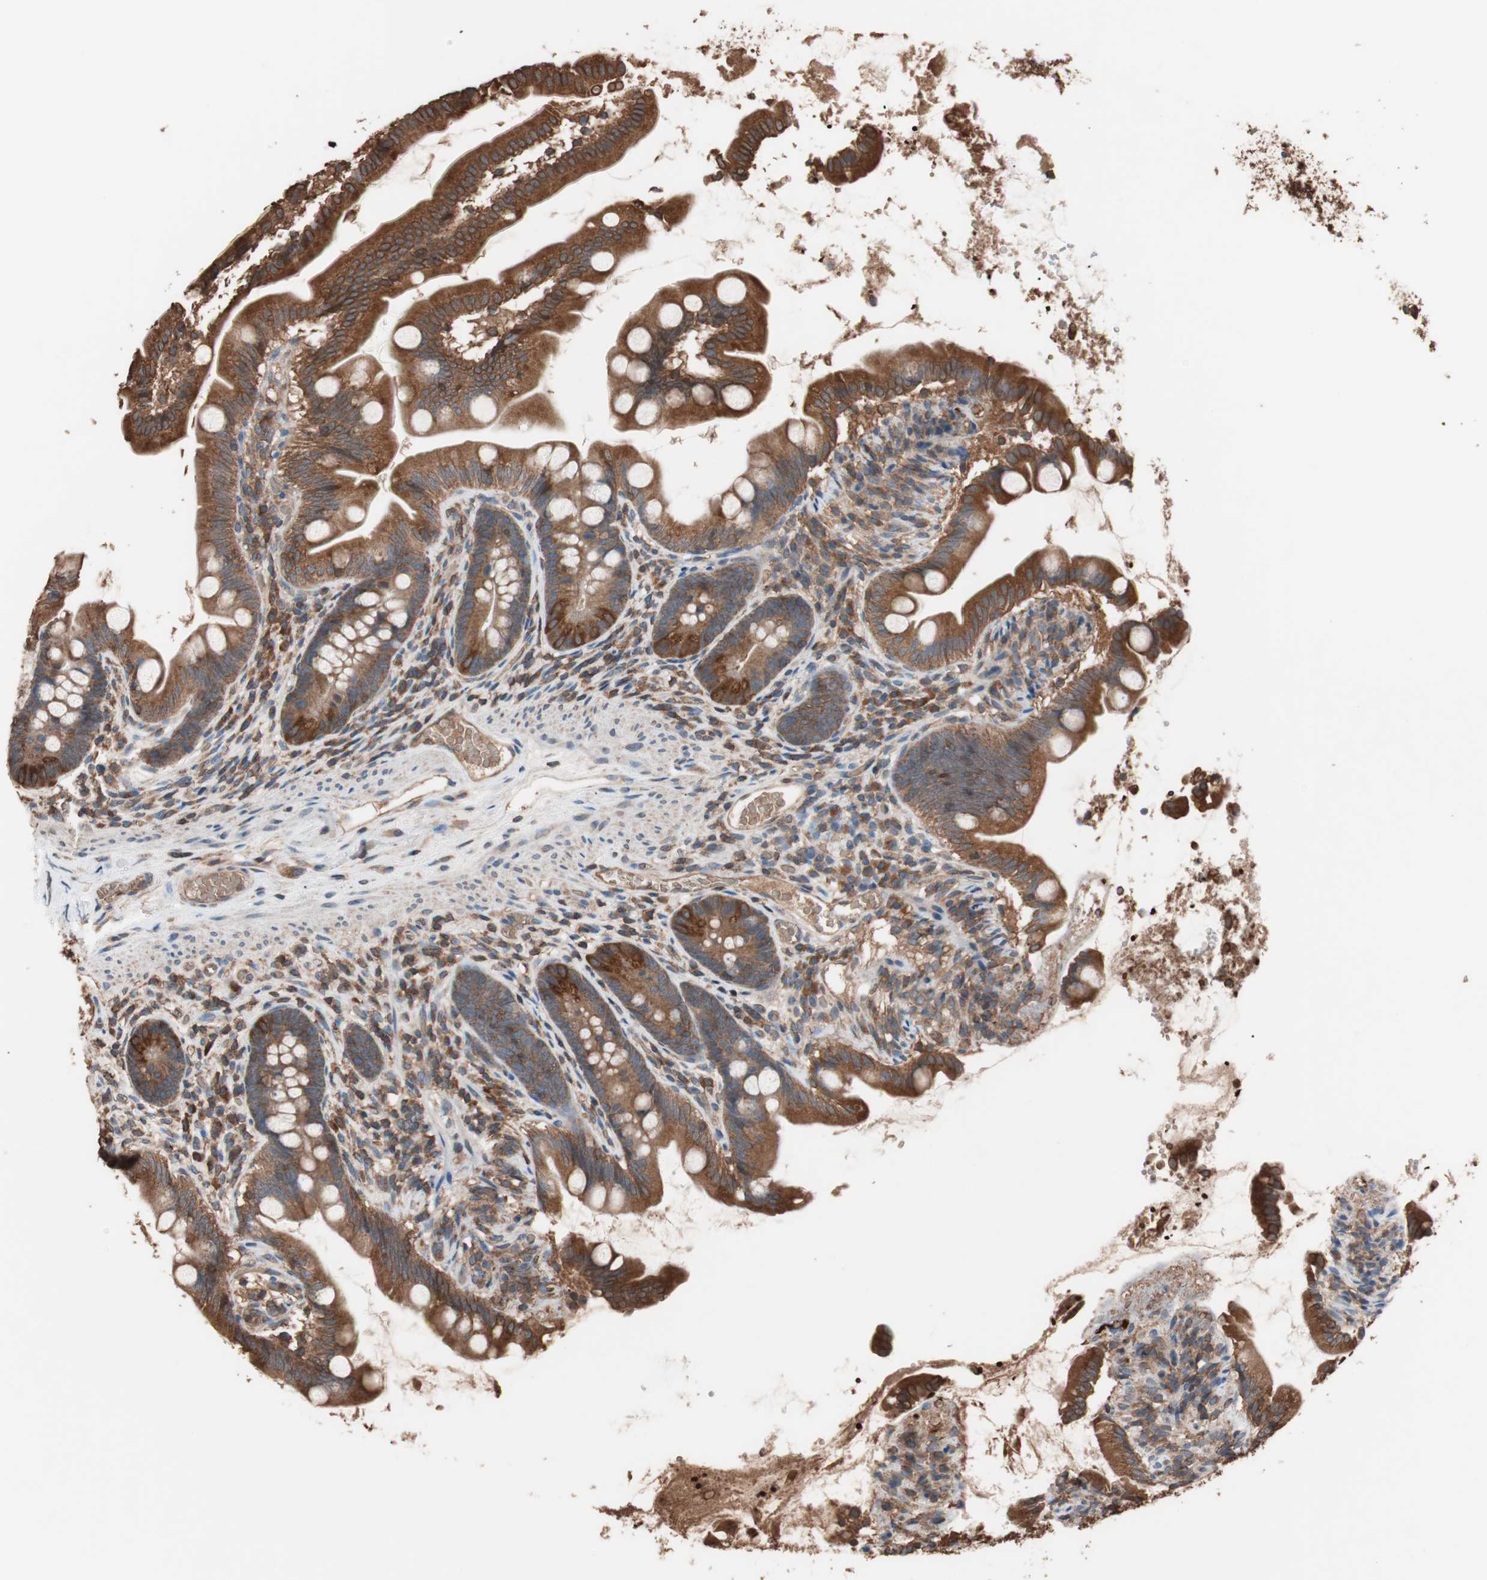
{"staining": {"intensity": "strong", "quantity": ">75%", "location": "cytoplasmic/membranous"}, "tissue": "small intestine", "cell_type": "Glandular cells", "image_type": "normal", "snomed": [{"axis": "morphology", "description": "Normal tissue, NOS"}, {"axis": "topography", "description": "Small intestine"}], "caption": "IHC staining of benign small intestine, which exhibits high levels of strong cytoplasmic/membranous staining in approximately >75% of glandular cells indicating strong cytoplasmic/membranous protein positivity. The staining was performed using DAB (3,3'-diaminobenzidine) (brown) for protein detection and nuclei were counterstained in hematoxylin (blue).", "gene": "GLYCTK", "patient": {"sex": "female", "age": 56}}